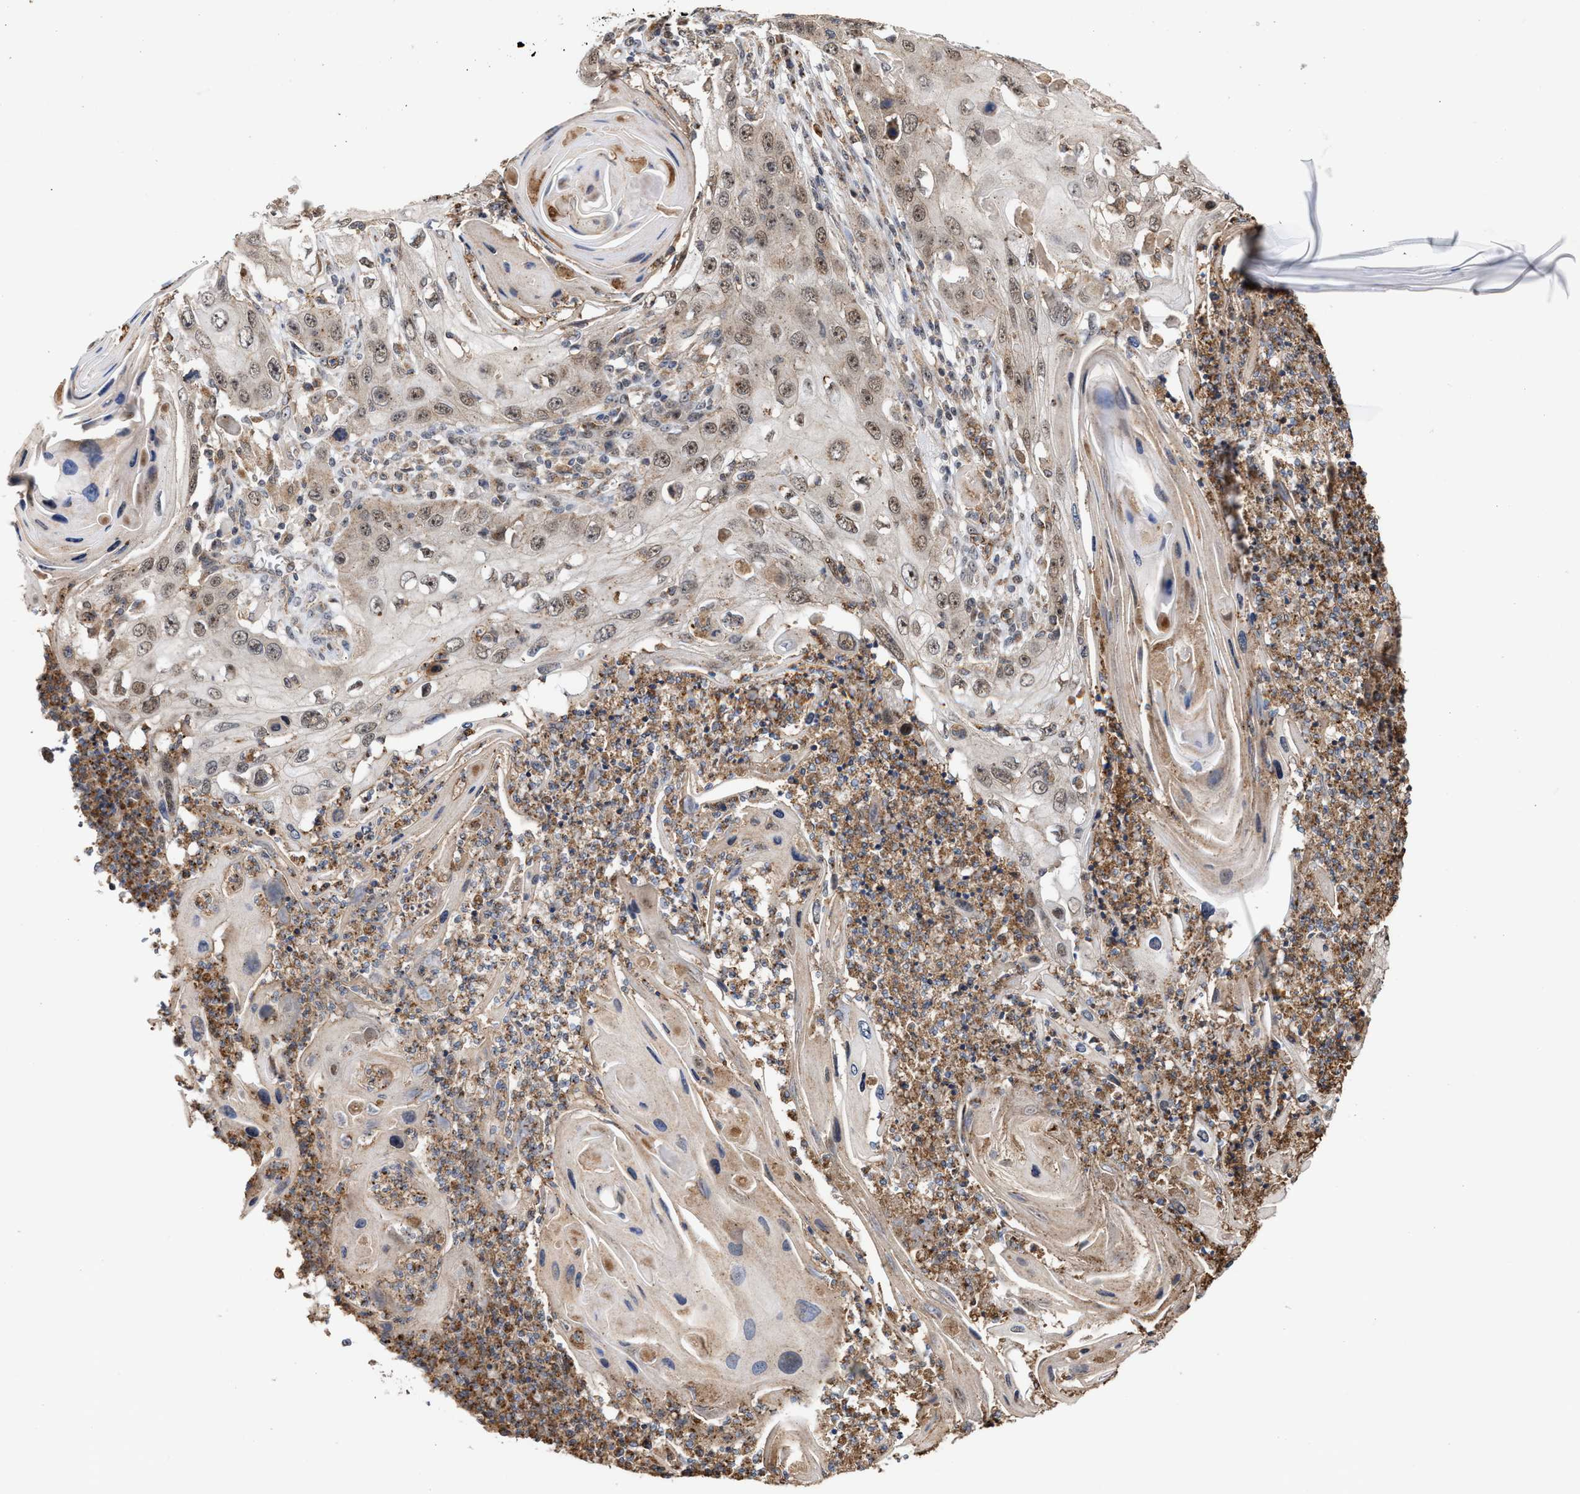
{"staining": {"intensity": "weak", "quantity": ">75%", "location": "cytoplasmic/membranous,nuclear"}, "tissue": "skin cancer", "cell_type": "Tumor cells", "image_type": "cancer", "snomed": [{"axis": "morphology", "description": "Squamous cell carcinoma, NOS"}, {"axis": "topography", "description": "Skin"}], "caption": "Human squamous cell carcinoma (skin) stained with a brown dye exhibits weak cytoplasmic/membranous and nuclear positive staining in approximately >75% of tumor cells.", "gene": "EXOSC2", "patient": {"sex": "male", "age": 55}}